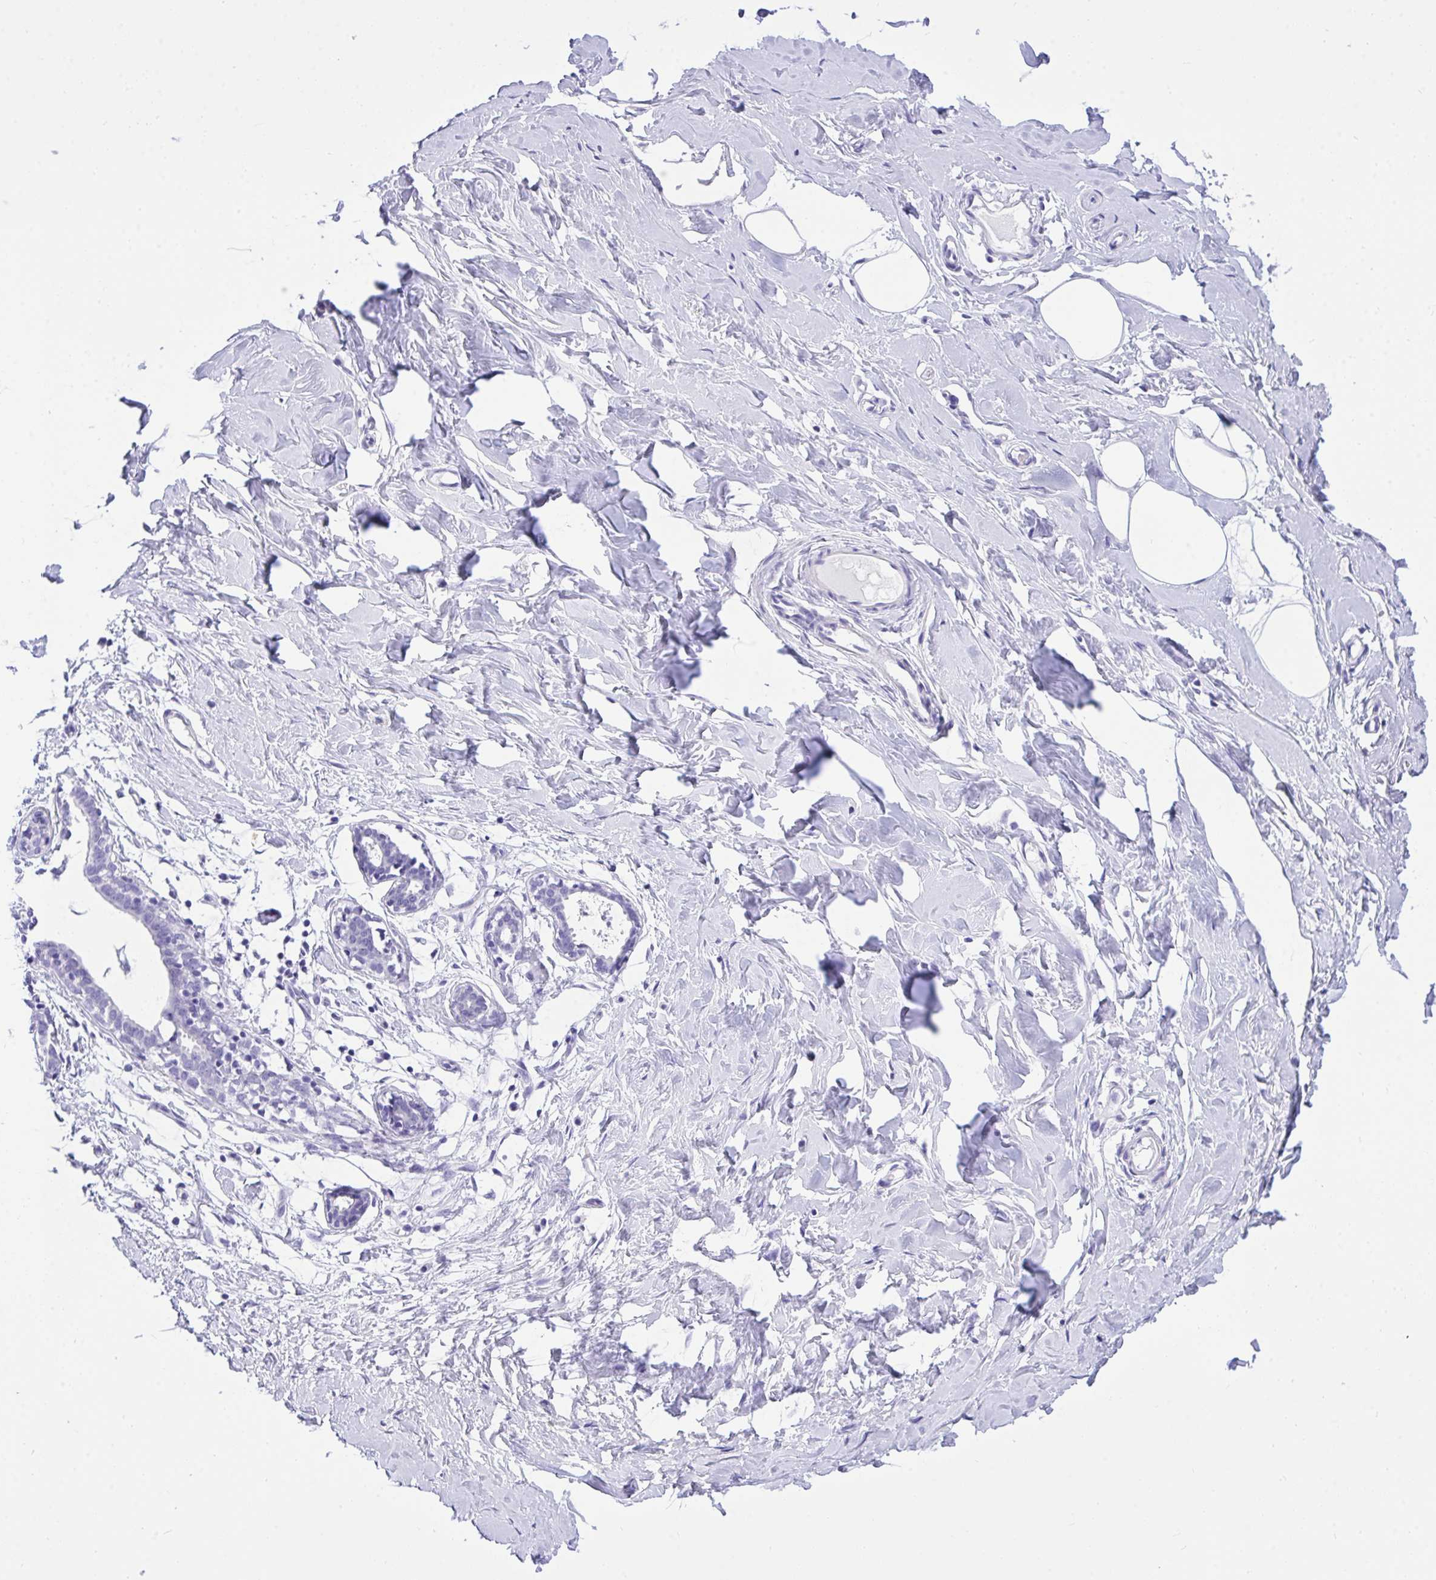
{"staining": {"intensity": "negative", "quantity": "none", "location": "none"}, "tissue": "breast", "cell_type": "Adipocytes", "image_type": "normal", "snomed": [{"axis": "morphology", "description": "Normal tissue, NOS"}, {"axis": "topography", "description": "Breast"}], "caption": "This is a histopathology image of immunohistochemistry staining of normal breast, which shows no positivity in adipocytes.", "gene": "TLN2", "patient": {"sex": "female", "age": 27}}